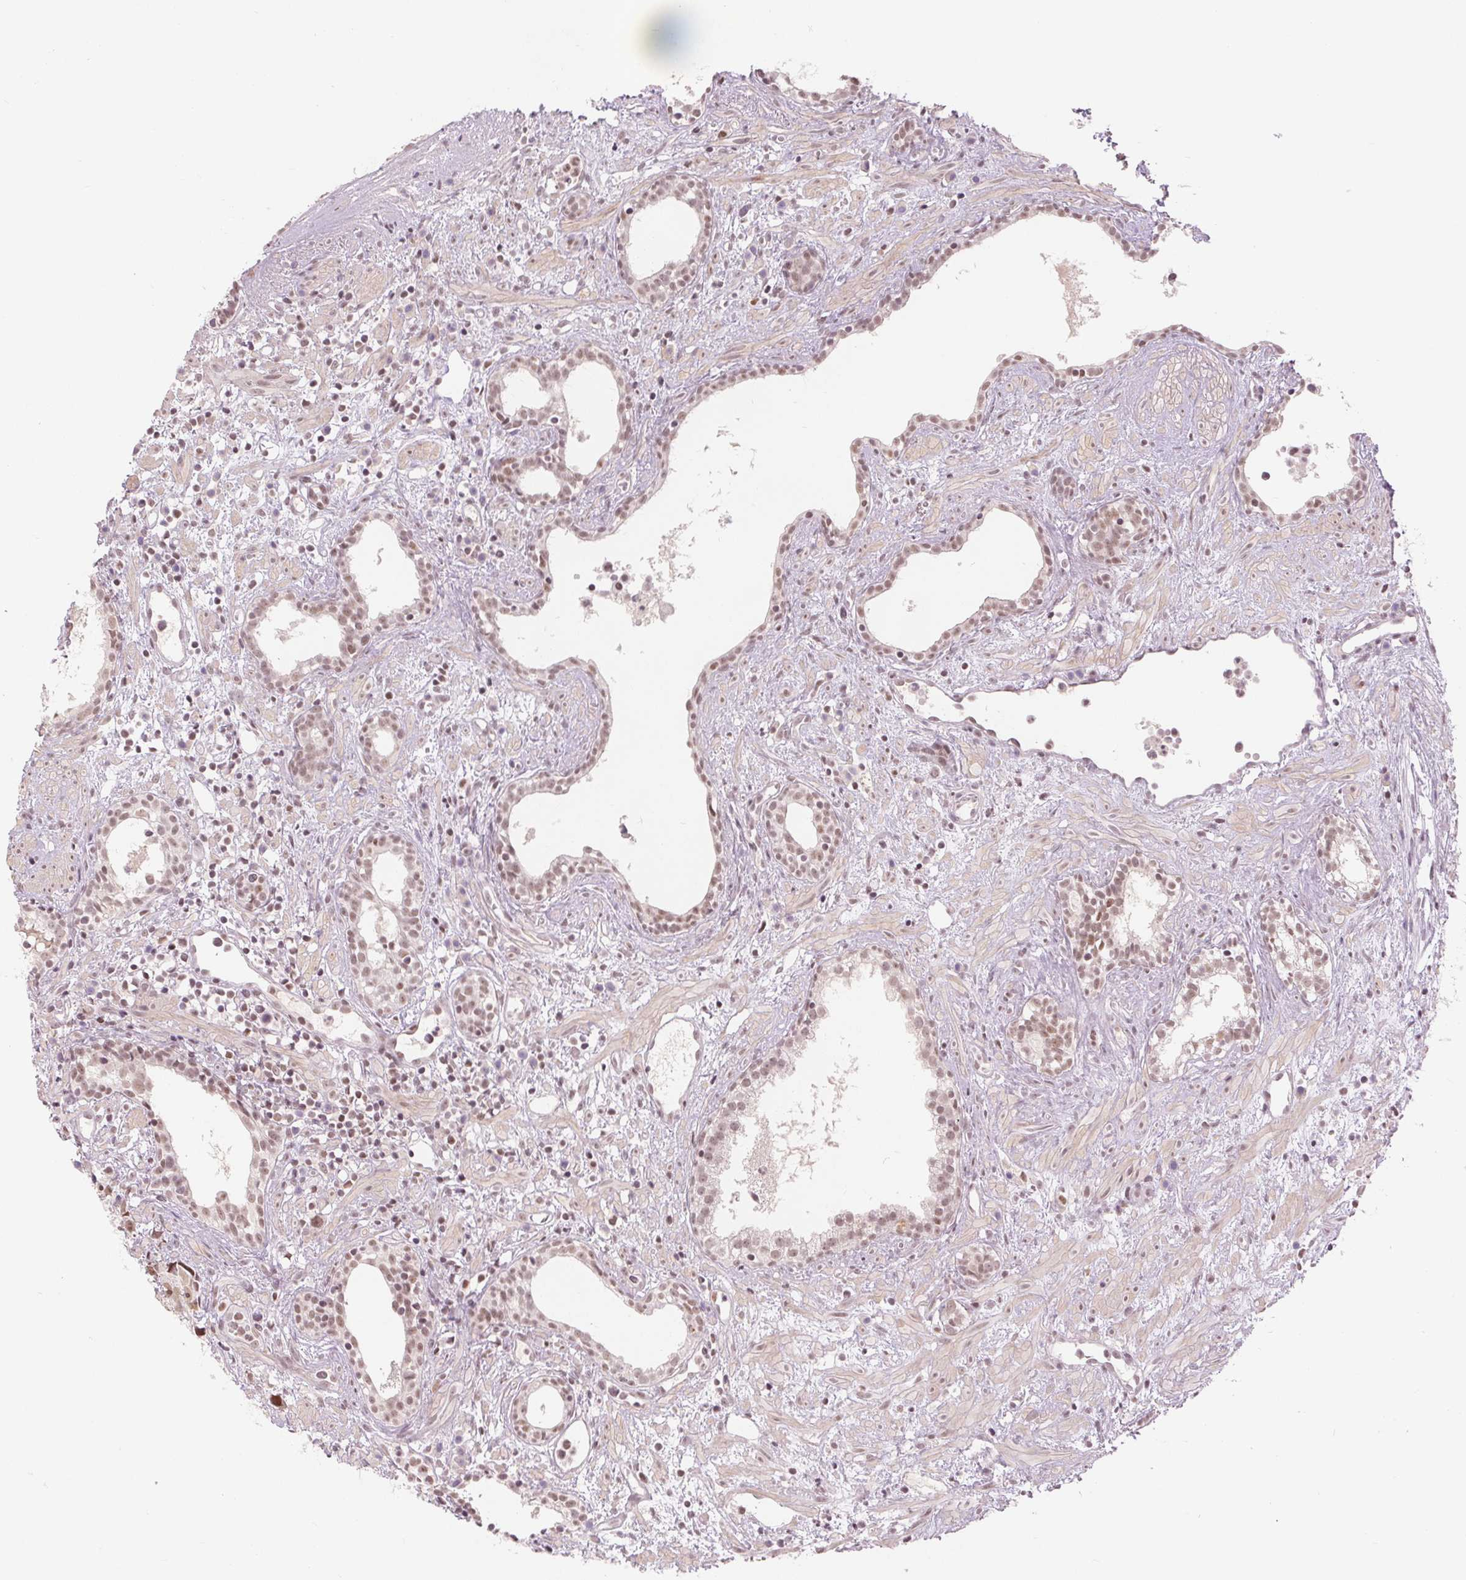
{"staining": {"intensity": "moderate", "quantity": ">75%", "location": "nuclear"}, "tissue": "prostate cancer", "cell_type": "Tumor cells", "image_type": "cancer", "snomed": [{"axis": "morphology", "description": "Adenocarcinoma, High grade"}, {"axis": "topography", "description": "Prostate"}], "caption": "IHC staining of prostate cancer, which displays medium levels of moderate nuclear staining in approximately >75% of tumor cells indicating moderate nuclear protein positivity. The staining was performed using DAB (brown) for protein detection and nuclei were counterstained in hematoxylin (blue).", "gene": "DEK", "patient": {"sex": "male", "age": 83}}